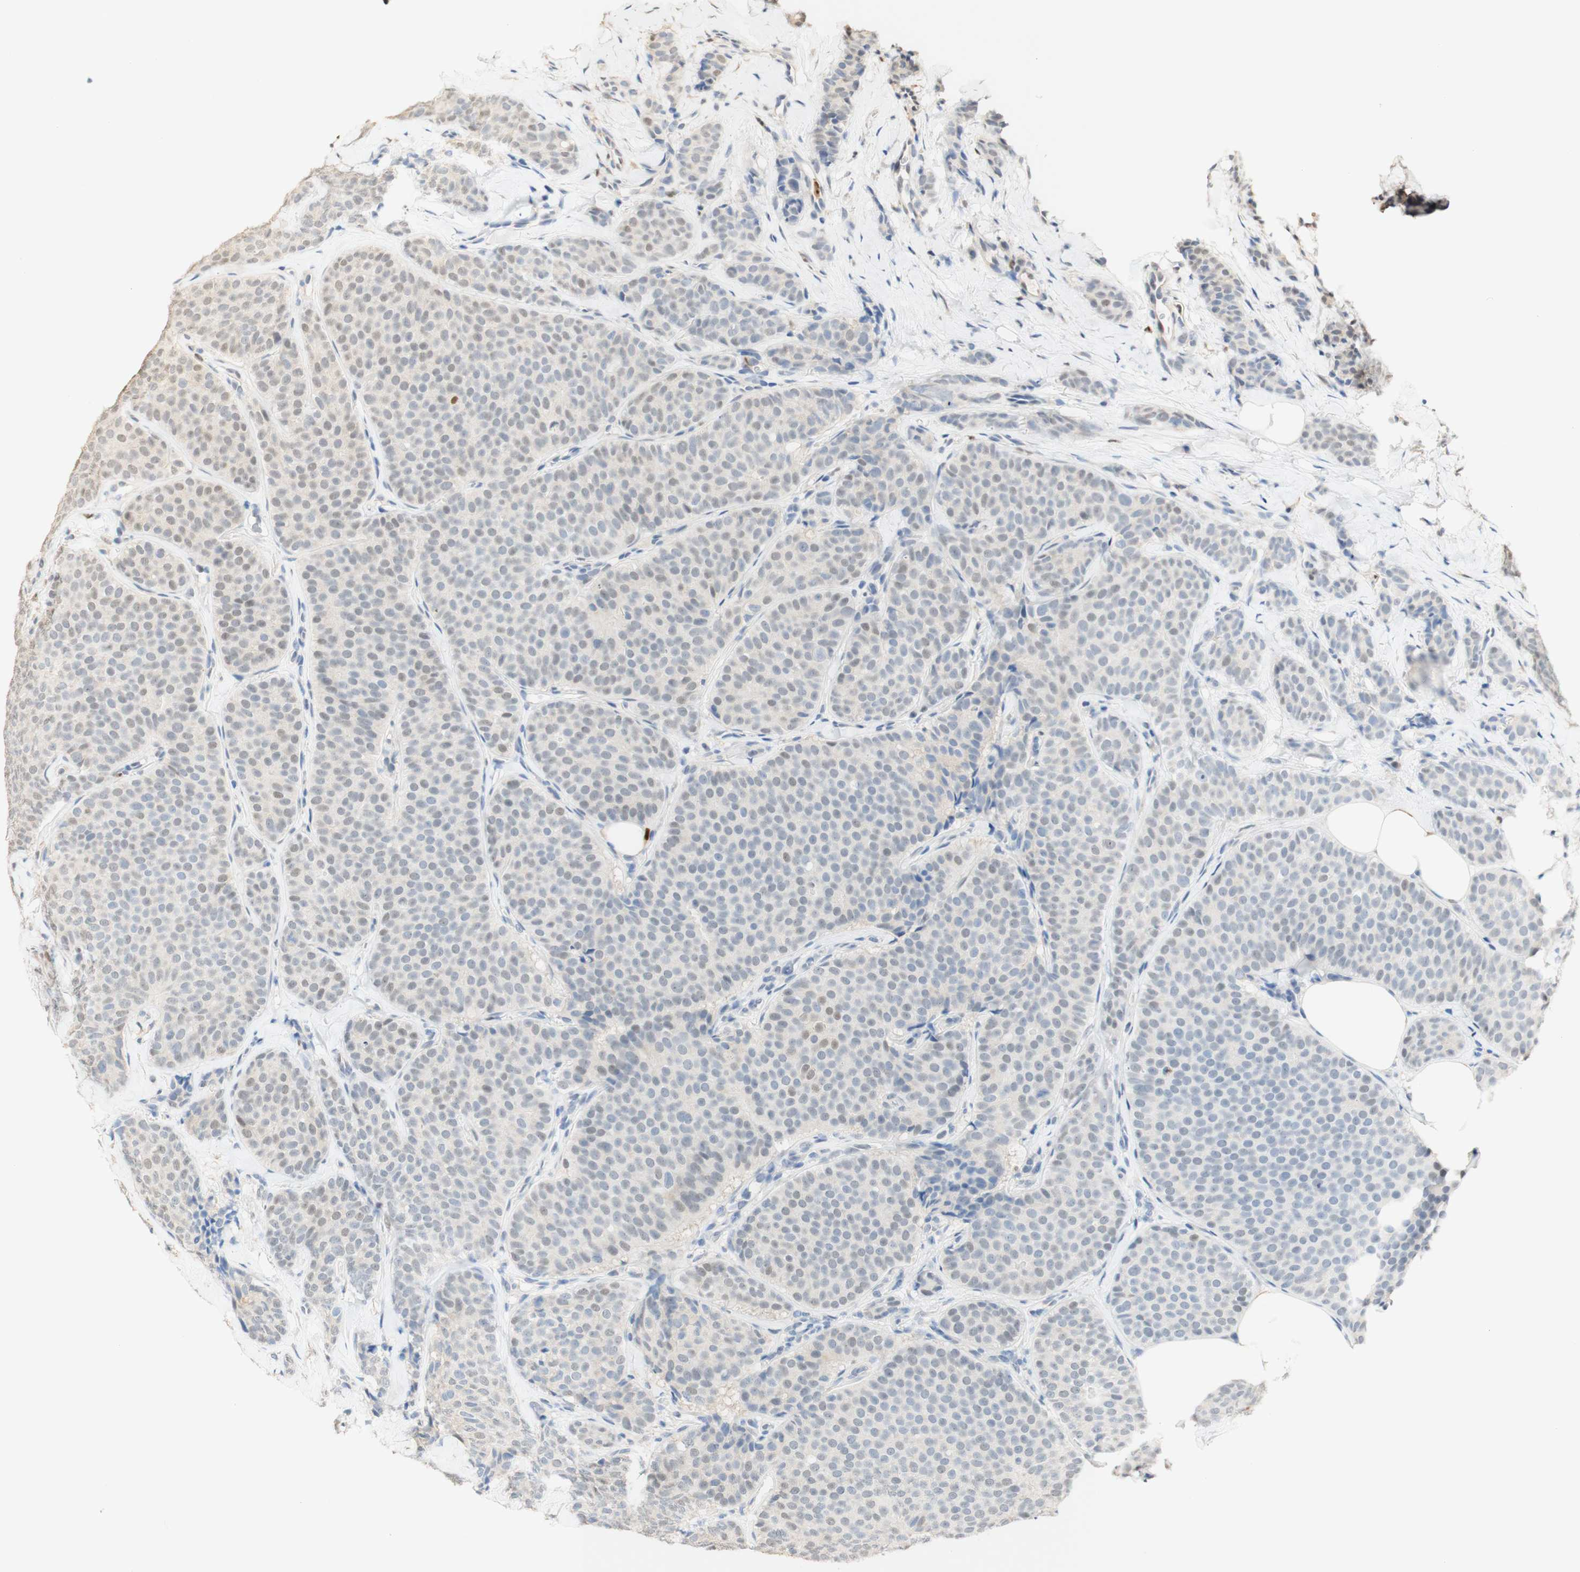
{"staining": {"intensity": "negative", "quantity": "none", "location": "none"}, "tissue": "breast cancer", "cell_type": "Tumor cells", "image_type": "cancer", "snomed": [{"axis": "morphology", "description": "Lobular carcinoma"}, {"axis": "topography", "description": "Skin"}, {"axis": "topography", "description": "Breast"}], "caption": "The immunohistochemistry (IHC) histopathology image has no significant expression in tumor cells of breast cancer (lobular carcinoma) tissue.", "gene": "MAP3K4", "patient": {"sex": "female", "age": 46}}